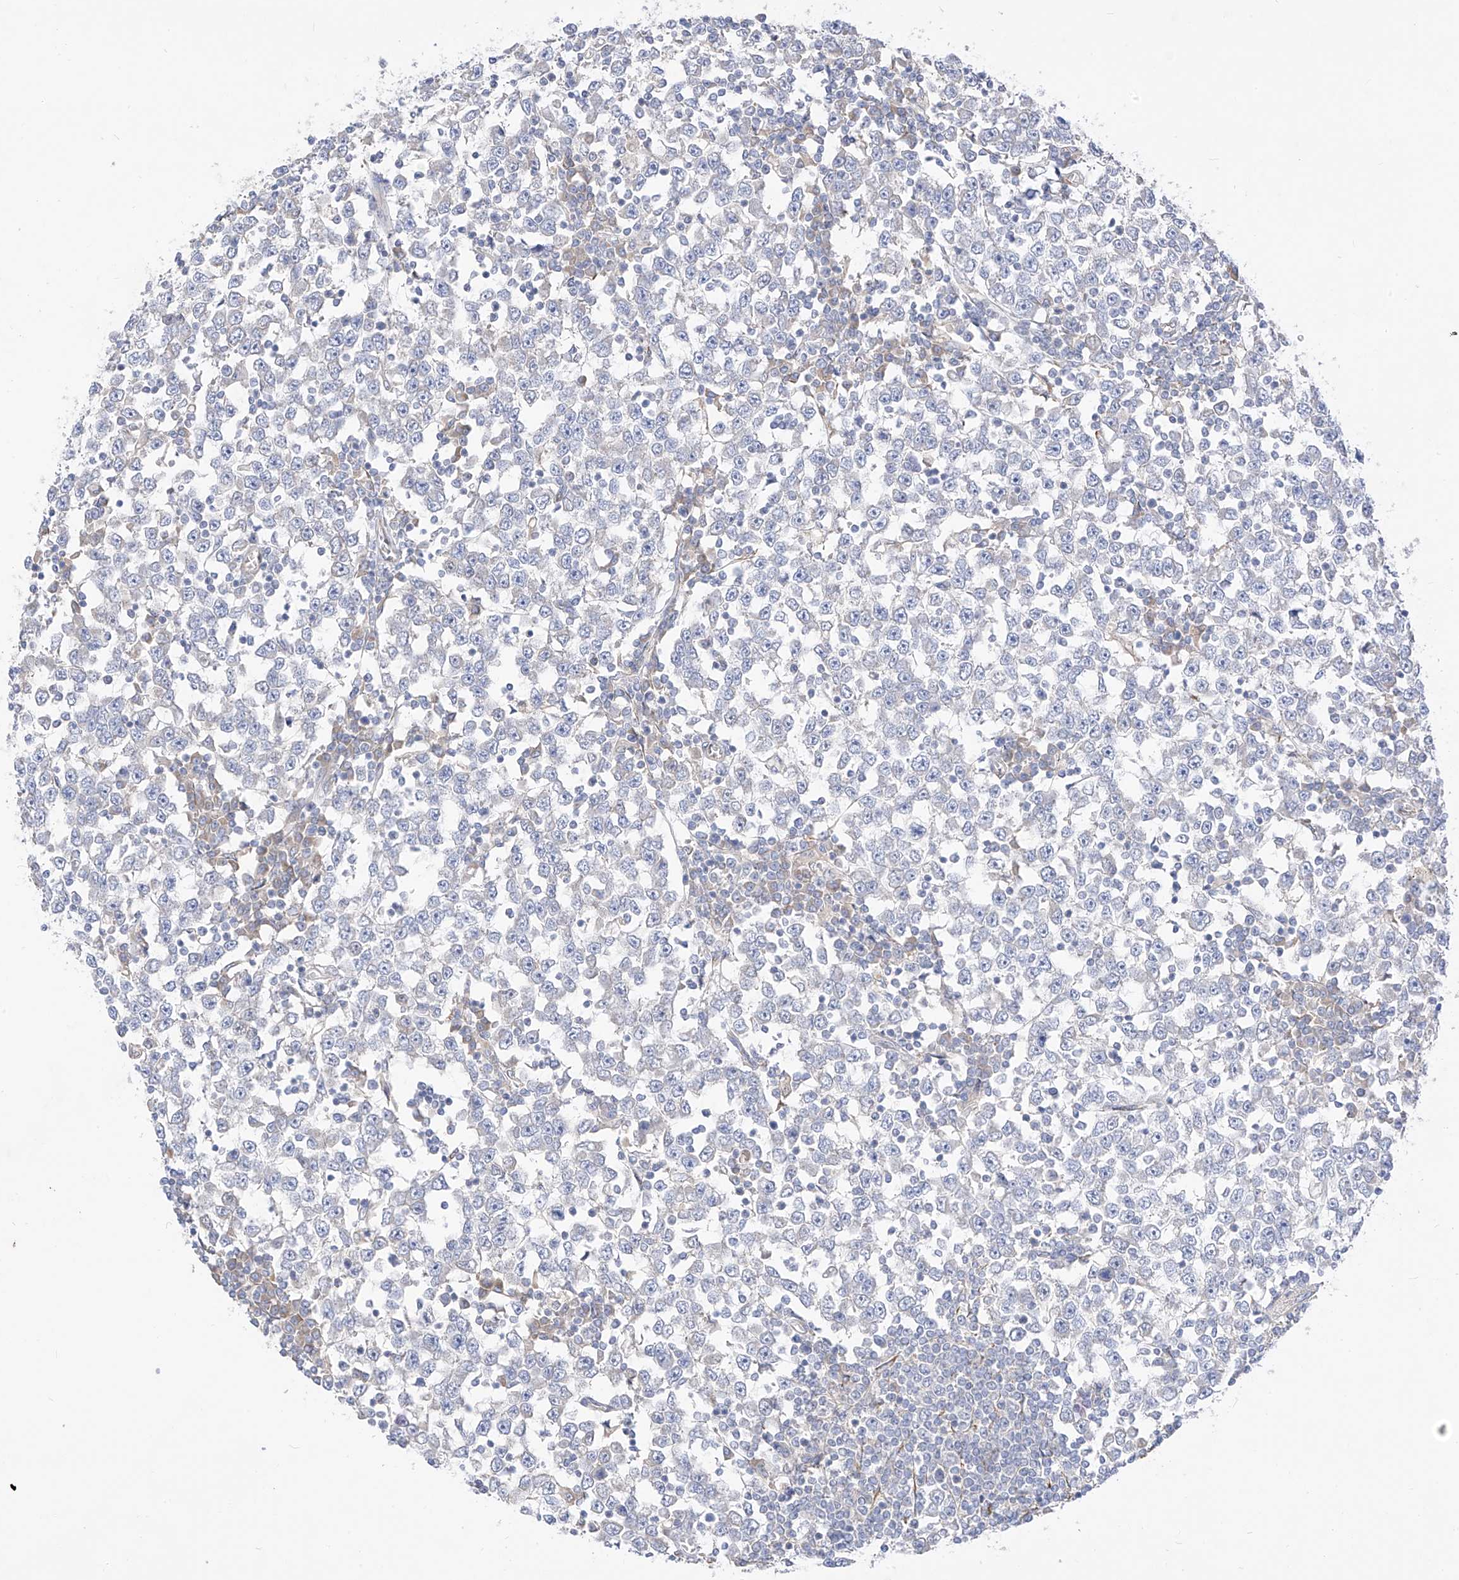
{"staining": {"intensity": "negative", "quantity": "none", "location": "none"}, "tissue": "testis cancer", "cell_type": "Tumor cells", "image_type": "cancer", "snomed": [{"axis": "morphology", "description": "Seminoma, NOS"}, {"axis": "topography", "description": "Testis"}], "caption": "Immunohistochemistry of human testis seminoma reveals no expression in tumor cells.", "gene": "RASA2", "patient": {"sex": "male", "age": 65}}